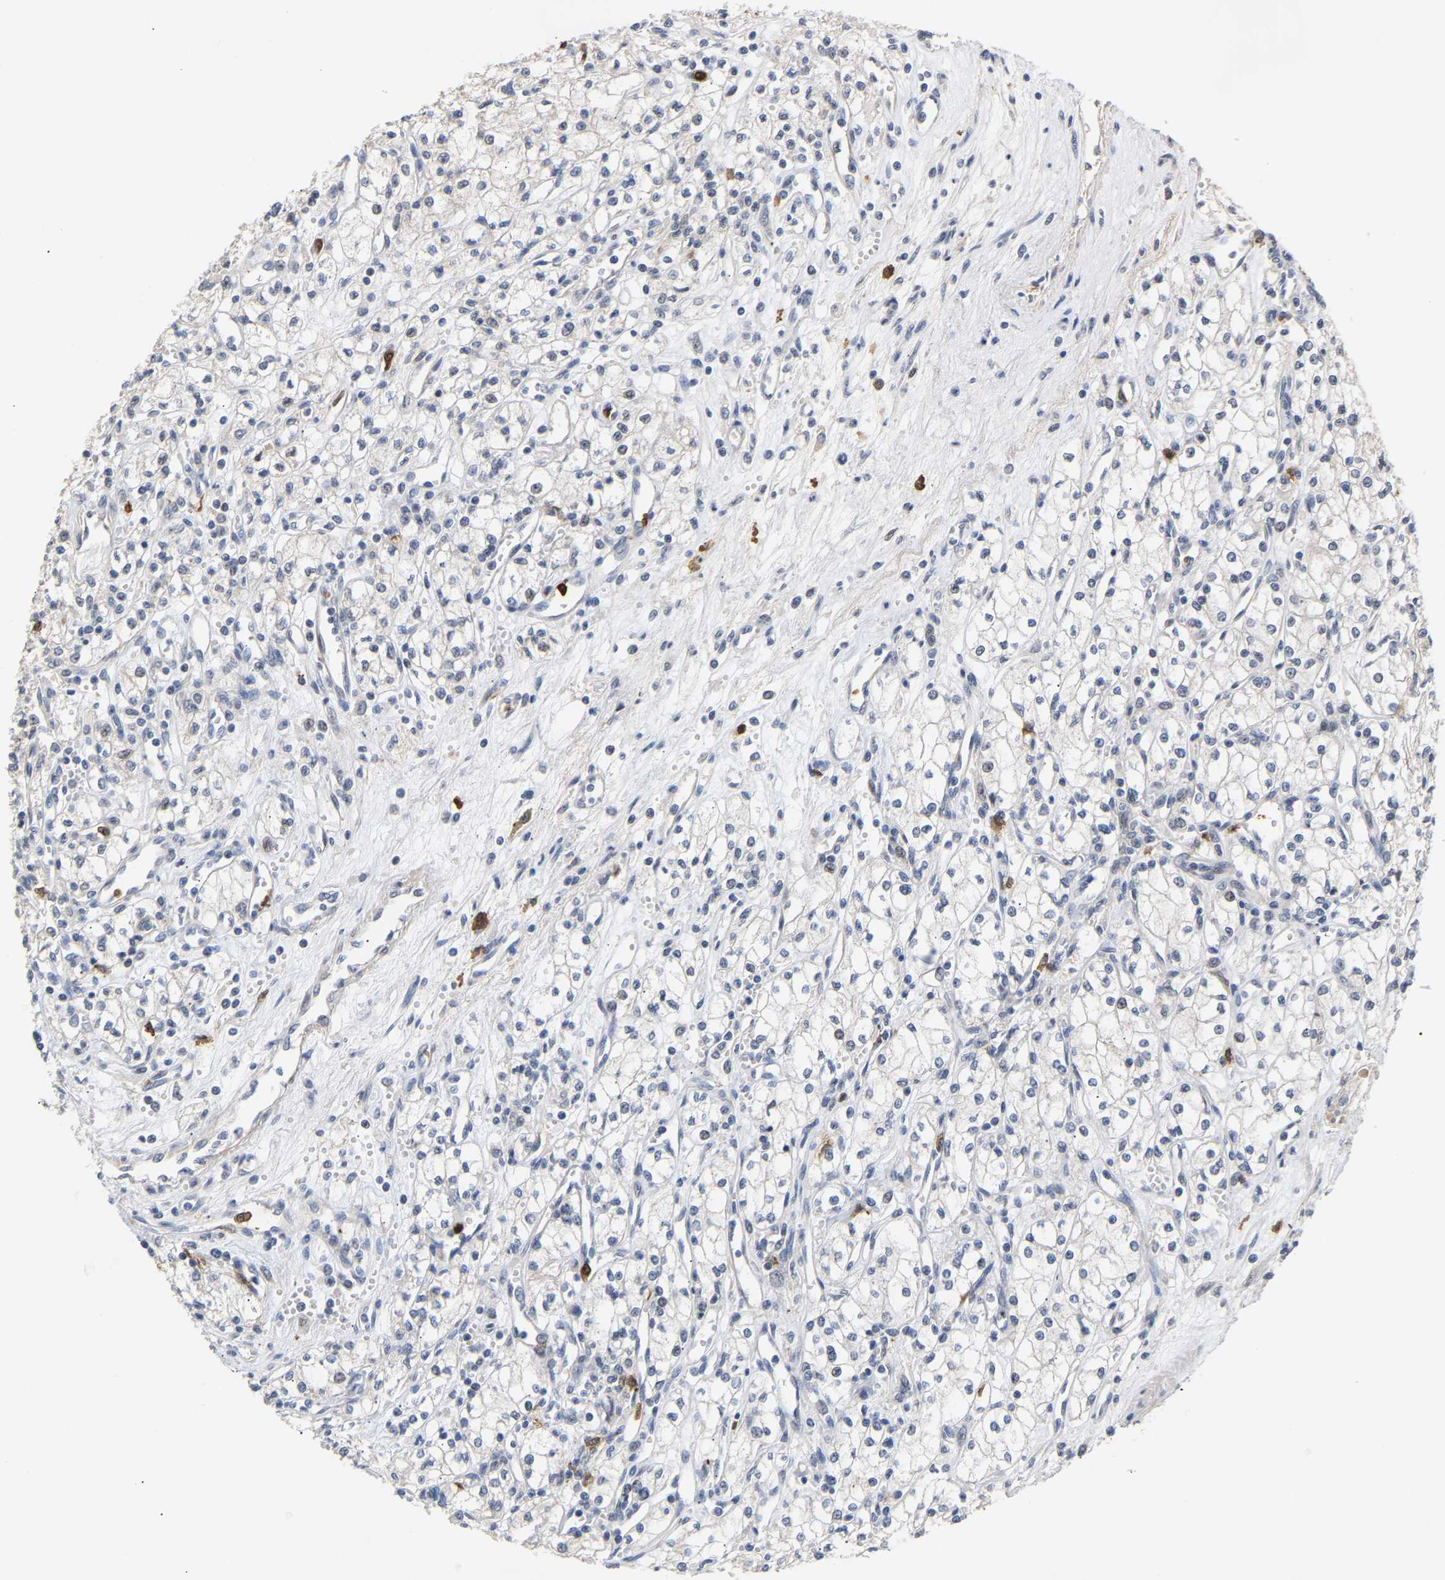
{"staining": {"intensity": "negative", "quantity": "none", "location": "none"}, "tissue": "renal cancer", "cell_type": "Tumor cells", "image_type": "cancer", "snomed": [{"axis": "morphology", "description": "Adenocarcinoma, NOS"}, {"axis": "topography", "description": "Kidney"}], "caption": "This is a image of immunohistochemistry (IHC) staining of renal cancer (adenocarcinoma), which shows no expression in tumor cells. The staining was performed using DAB (3,3'-diaminobenzidine) to visualize the protein expression in brown, while the nuclei were stained in blue with hematoxylin (Magnification: 20x).", "gene": "TDRD7", "patient": {"sex": "male", "age": 59}}